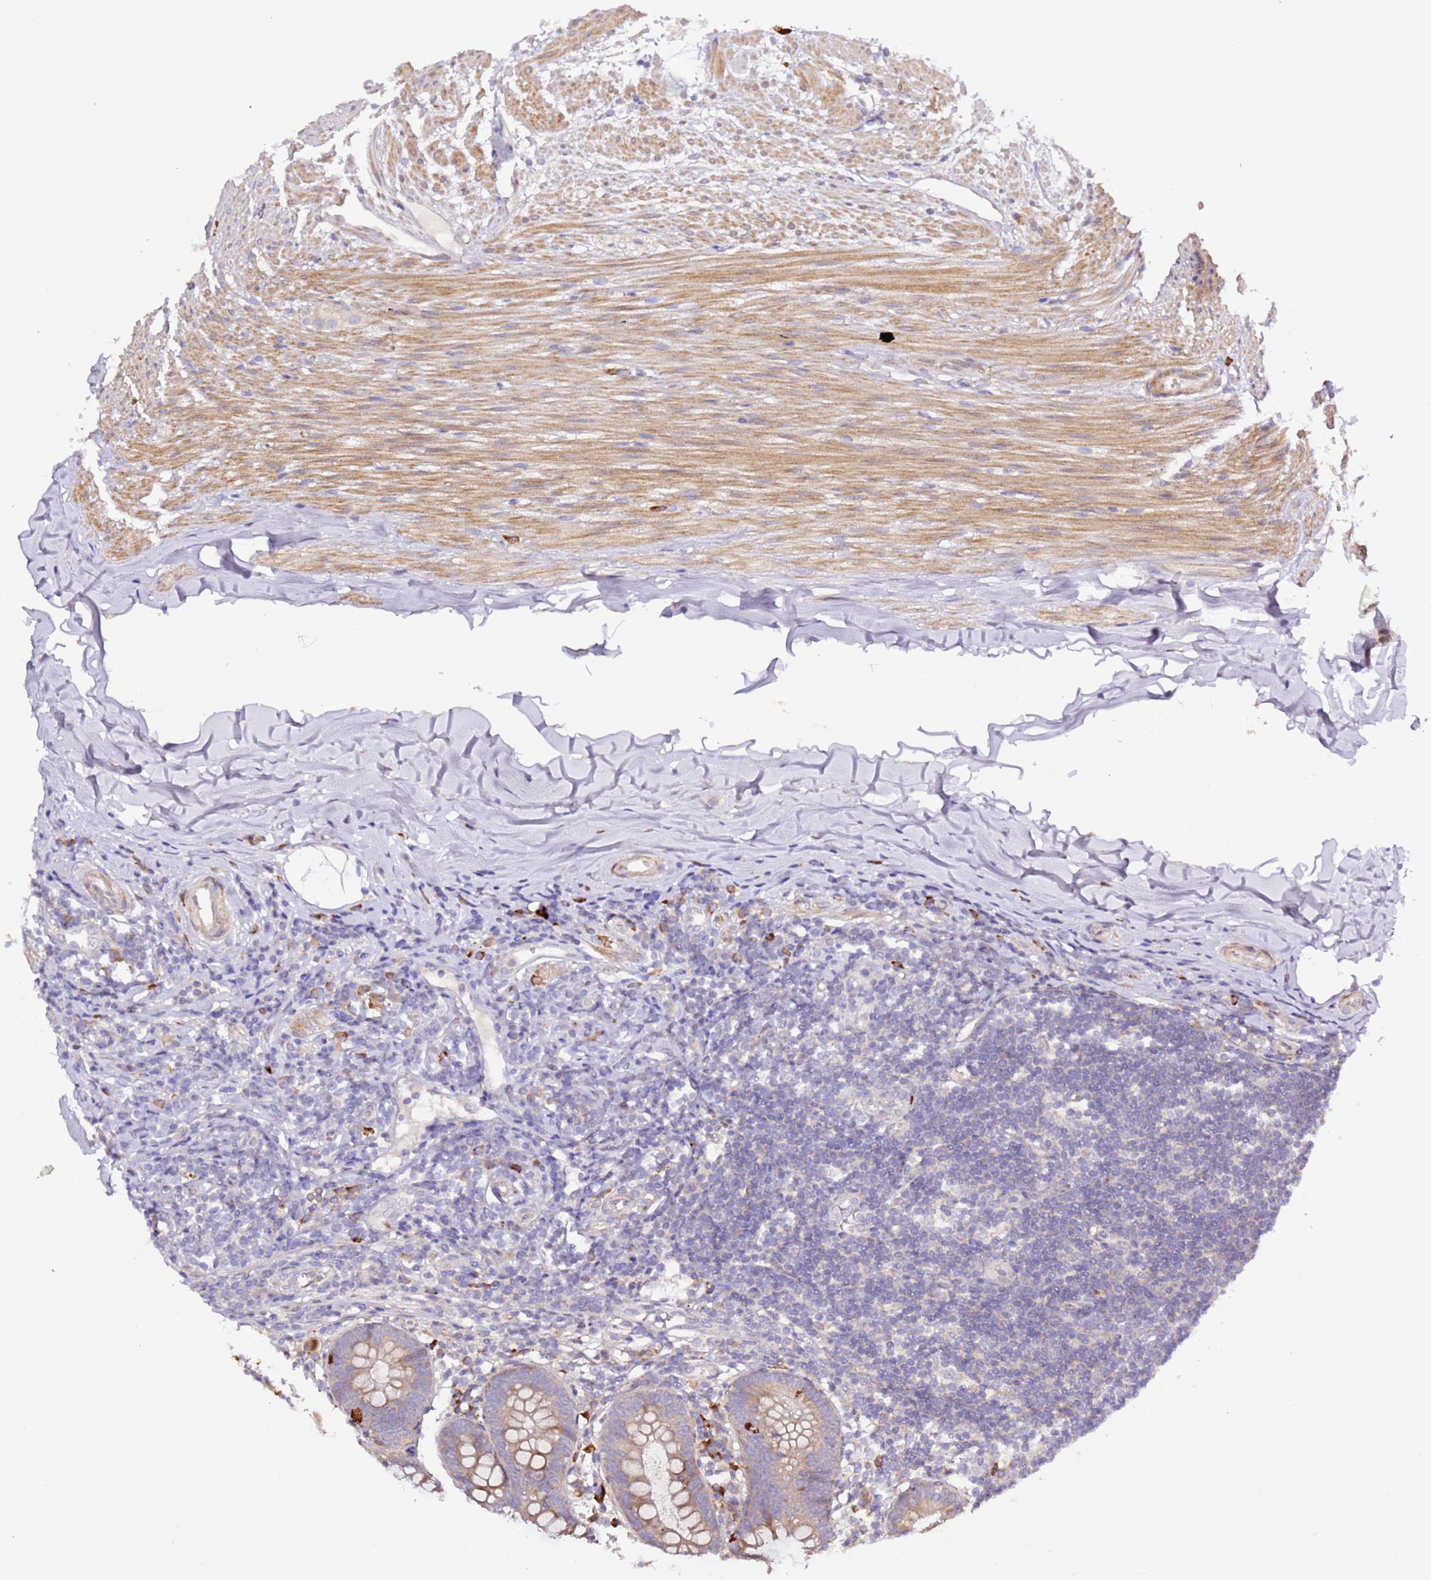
{"staining": {"intensity": "strong", "quantity": "<25%", "location": "cytoplasmic/membranous"}, "tissue": "appendix", "cell_type": "Glandular cells", "image_type": "normal", "snomed": [{"axis": "morphology", "description": "Normal tissue, NOS"}, {"axis": "topography", "description": "Appendix"}], "caption": "Brown immunohistochemical staining in unremarkable appendix exhibits strong cytoplasmic/membranous positivity in approximately <25% of glandular cells.", "gene": "HSD17B7", "patient": {"sex": "female", "age": 54}}